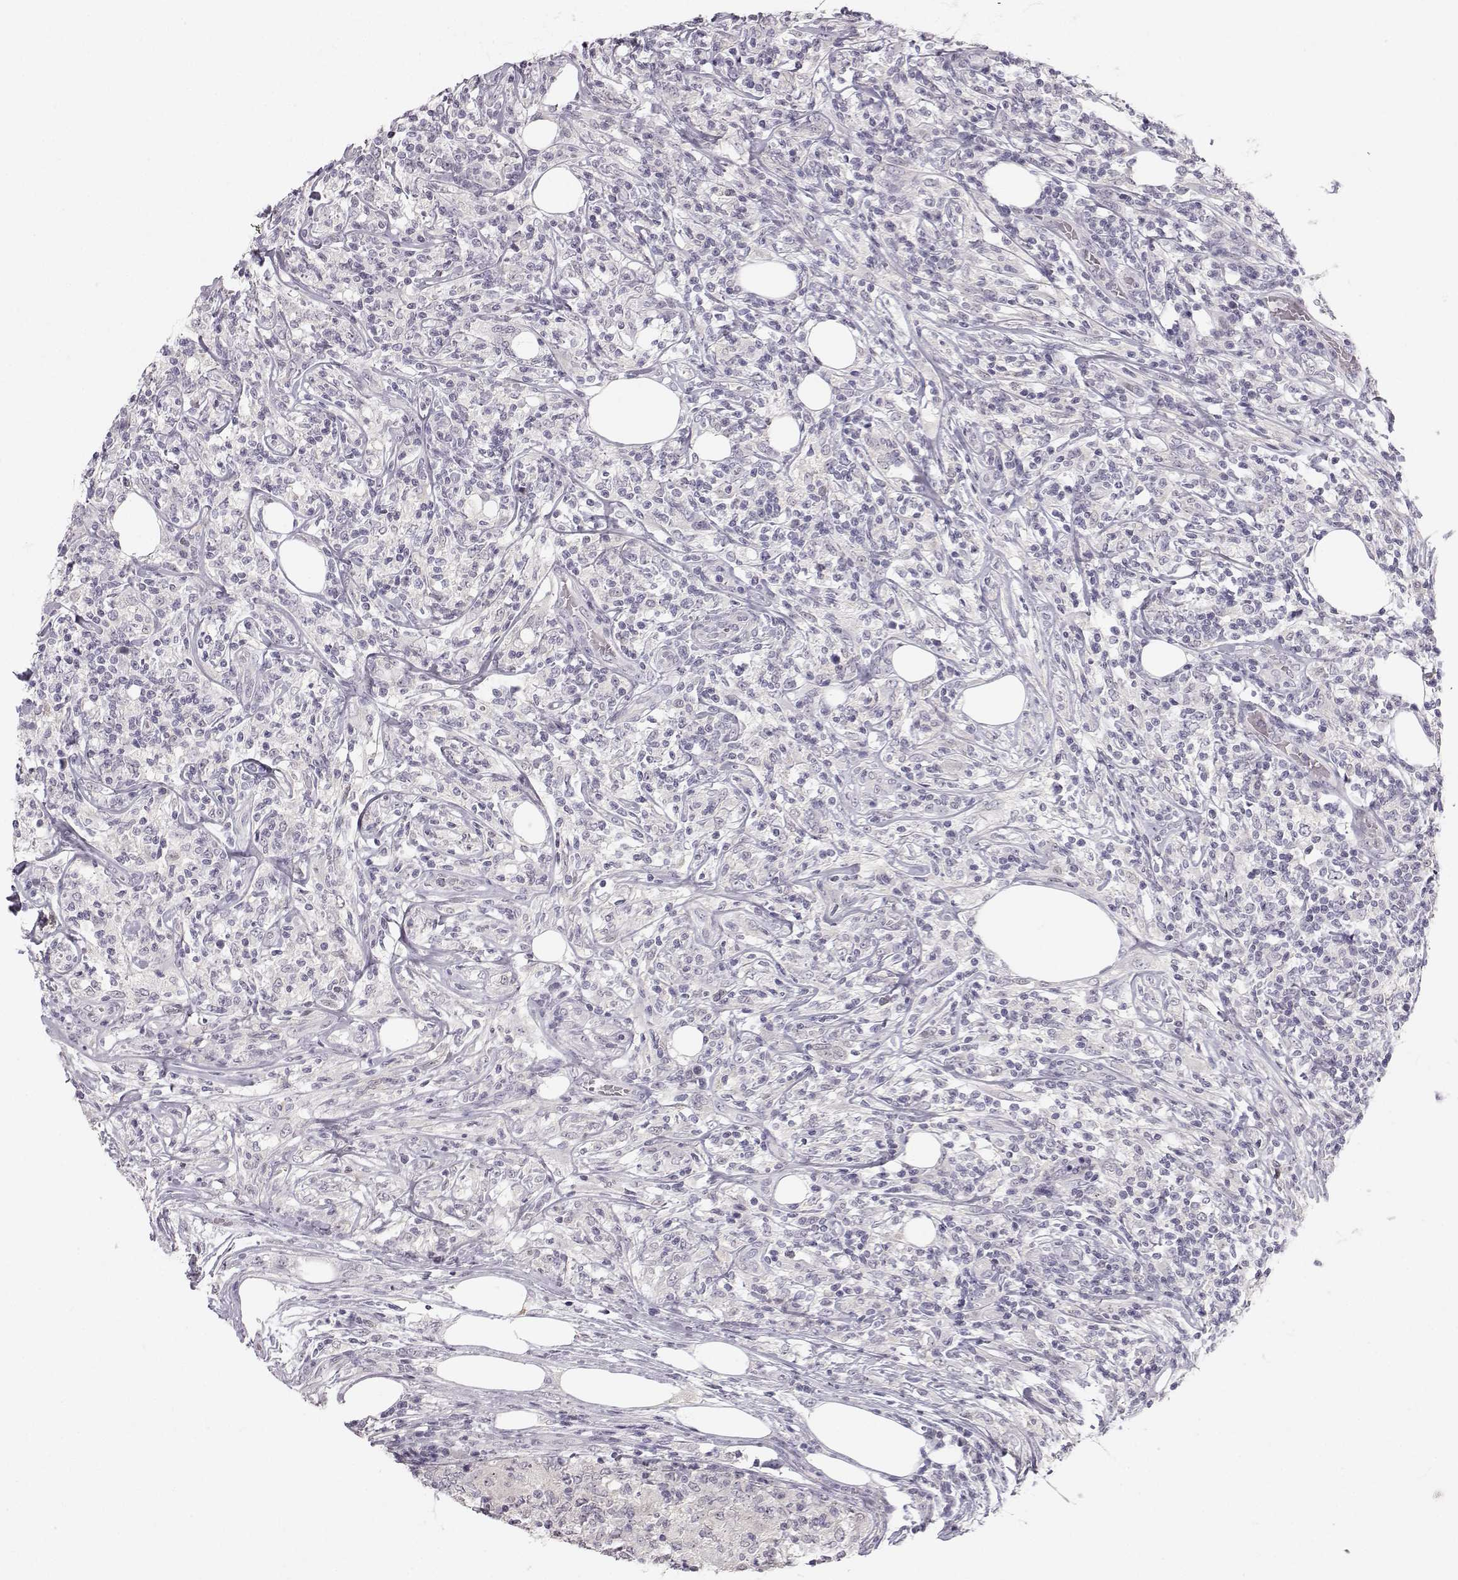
{"staining": {"intensity": "negative", "quantity": "none", "location": "none"}, "tissue": "lymphoma", "cell_type": "Tumor cells", "image_type": "cancer", "snomed": [{"axis": "morphology", "description": "Malignant lymphoma, non-Hodgkin's type, High grade"}, {"axis": "topography", "description": "Lymph node"}], "caption": "Immunohistochemistry photomicrograph of neoplastic tissue: human lymphoma stained with DAB (3,3'-diaminobenzidine) reveals no significant protein expression in tumor cells.", "gene": "ZNF185", "patient": {"sex": "female", "age": 84}}